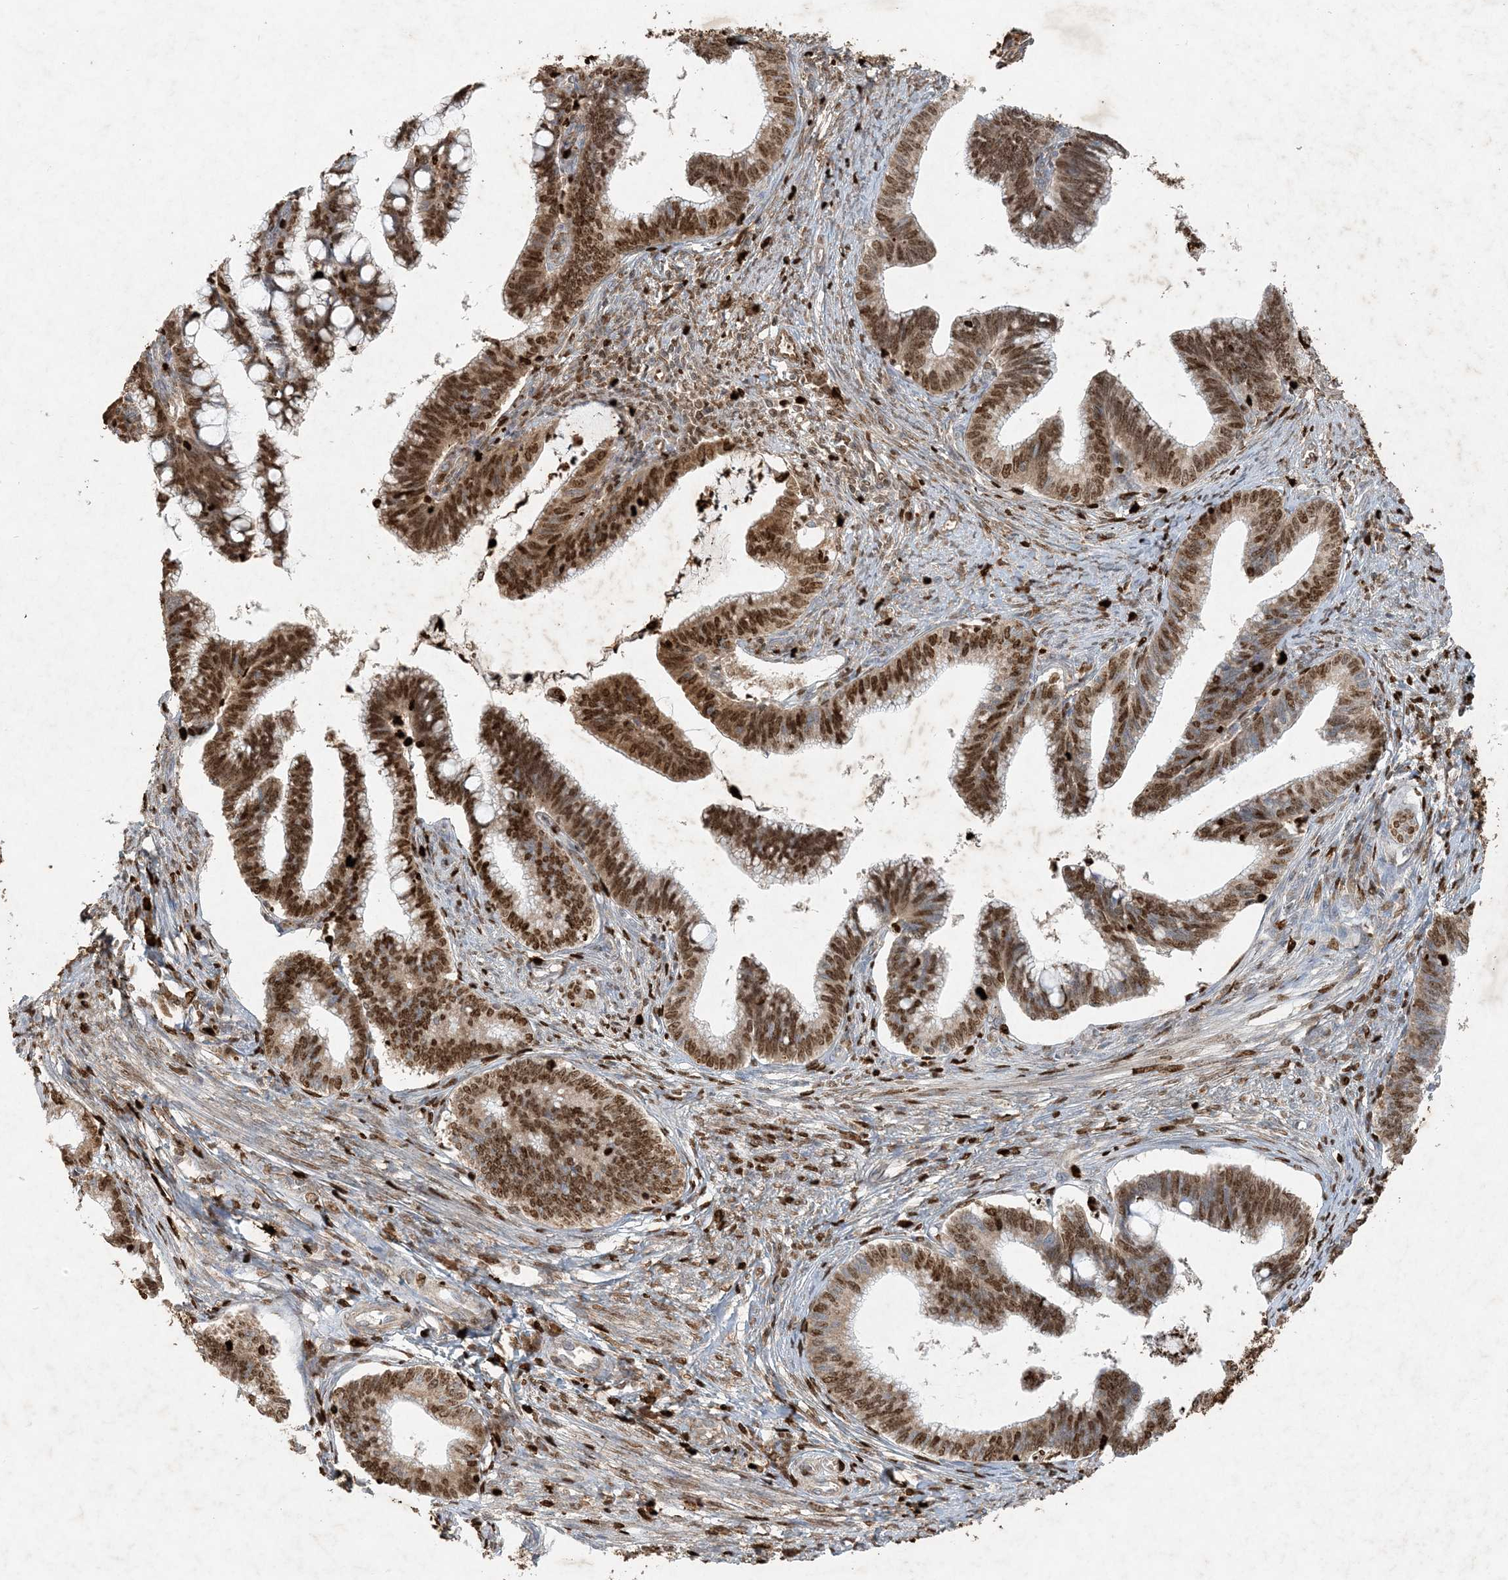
{"staining": {"intensity": "moderate", "quantity": ">75%", "location": "cytoplasmic/membranous,nuclear"}, "tissue": "cervical cancer", "cell_type": "Tumor cells", "image_type": "cancer", "snomed": [{"axis": "morphology", "description": "Adenocarcinoma, NOS"}, {"axis": "topography", "description": "Cervix"}], "caption": "Protein expression analysis of adenocarcinoma (cervical) shows moderate cytoplasmic/membranous and nuclear expression in about >75% of tumor cells.", "gene": "MCOLN1", "patient": {"sex": "female", "age": 36}}